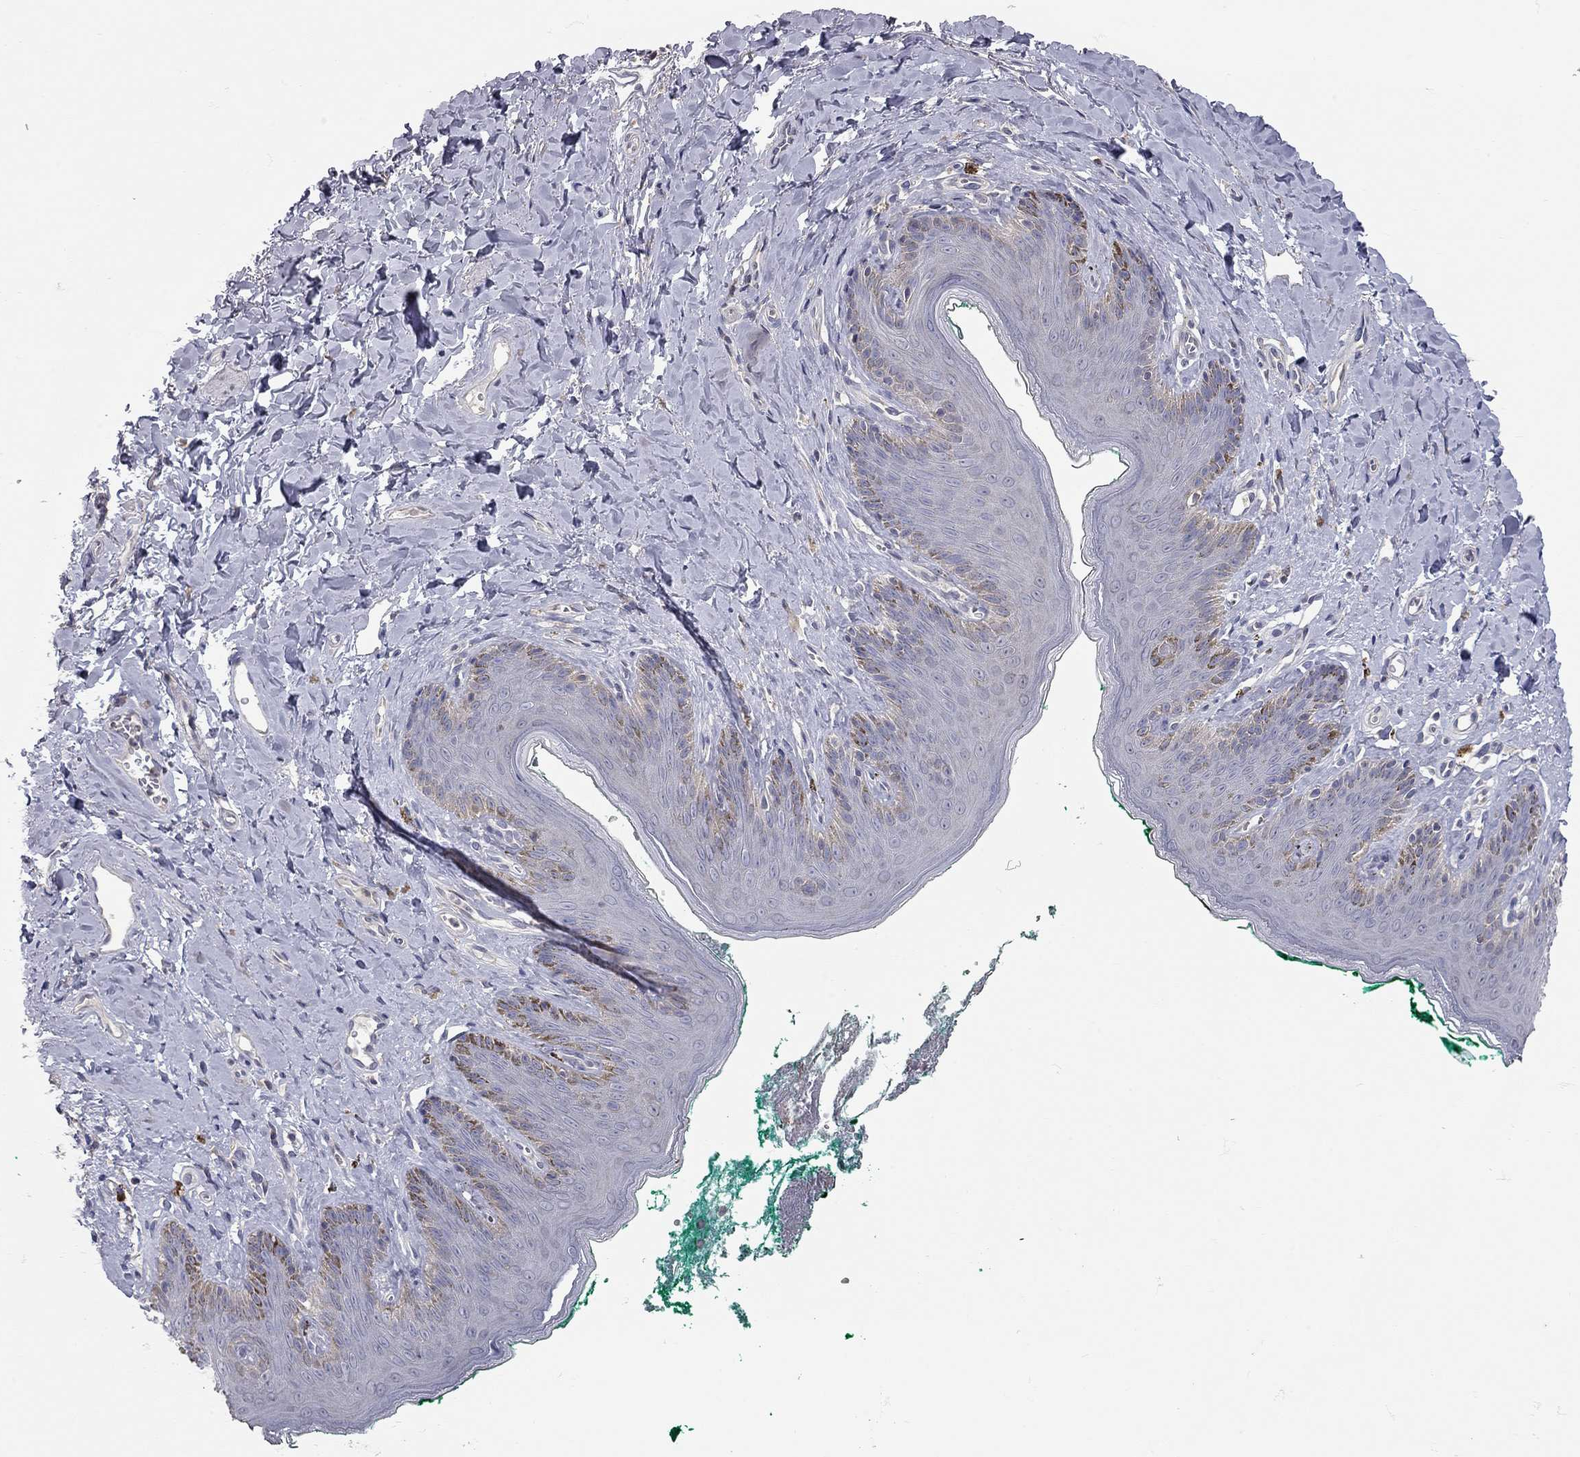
{"staining": {"intensity": "negative", "quantity": "none", "location": "none"}, "tissue": "skin", "cell_type": "Epidermal cells", "image_type": "normal", "snomed": [{"axis": "morphology", "description": "Normal tissue, NOS"}, {"axis": "topography", "description": "Vulva"}], "caption": "IHC image of benign skin stained for a protein (brown), which displays no positivity in epidermal cells. Nuclei are stained in blue.", "gene": "XAGE2", "patient": {"sex": "female", "age": 66}}